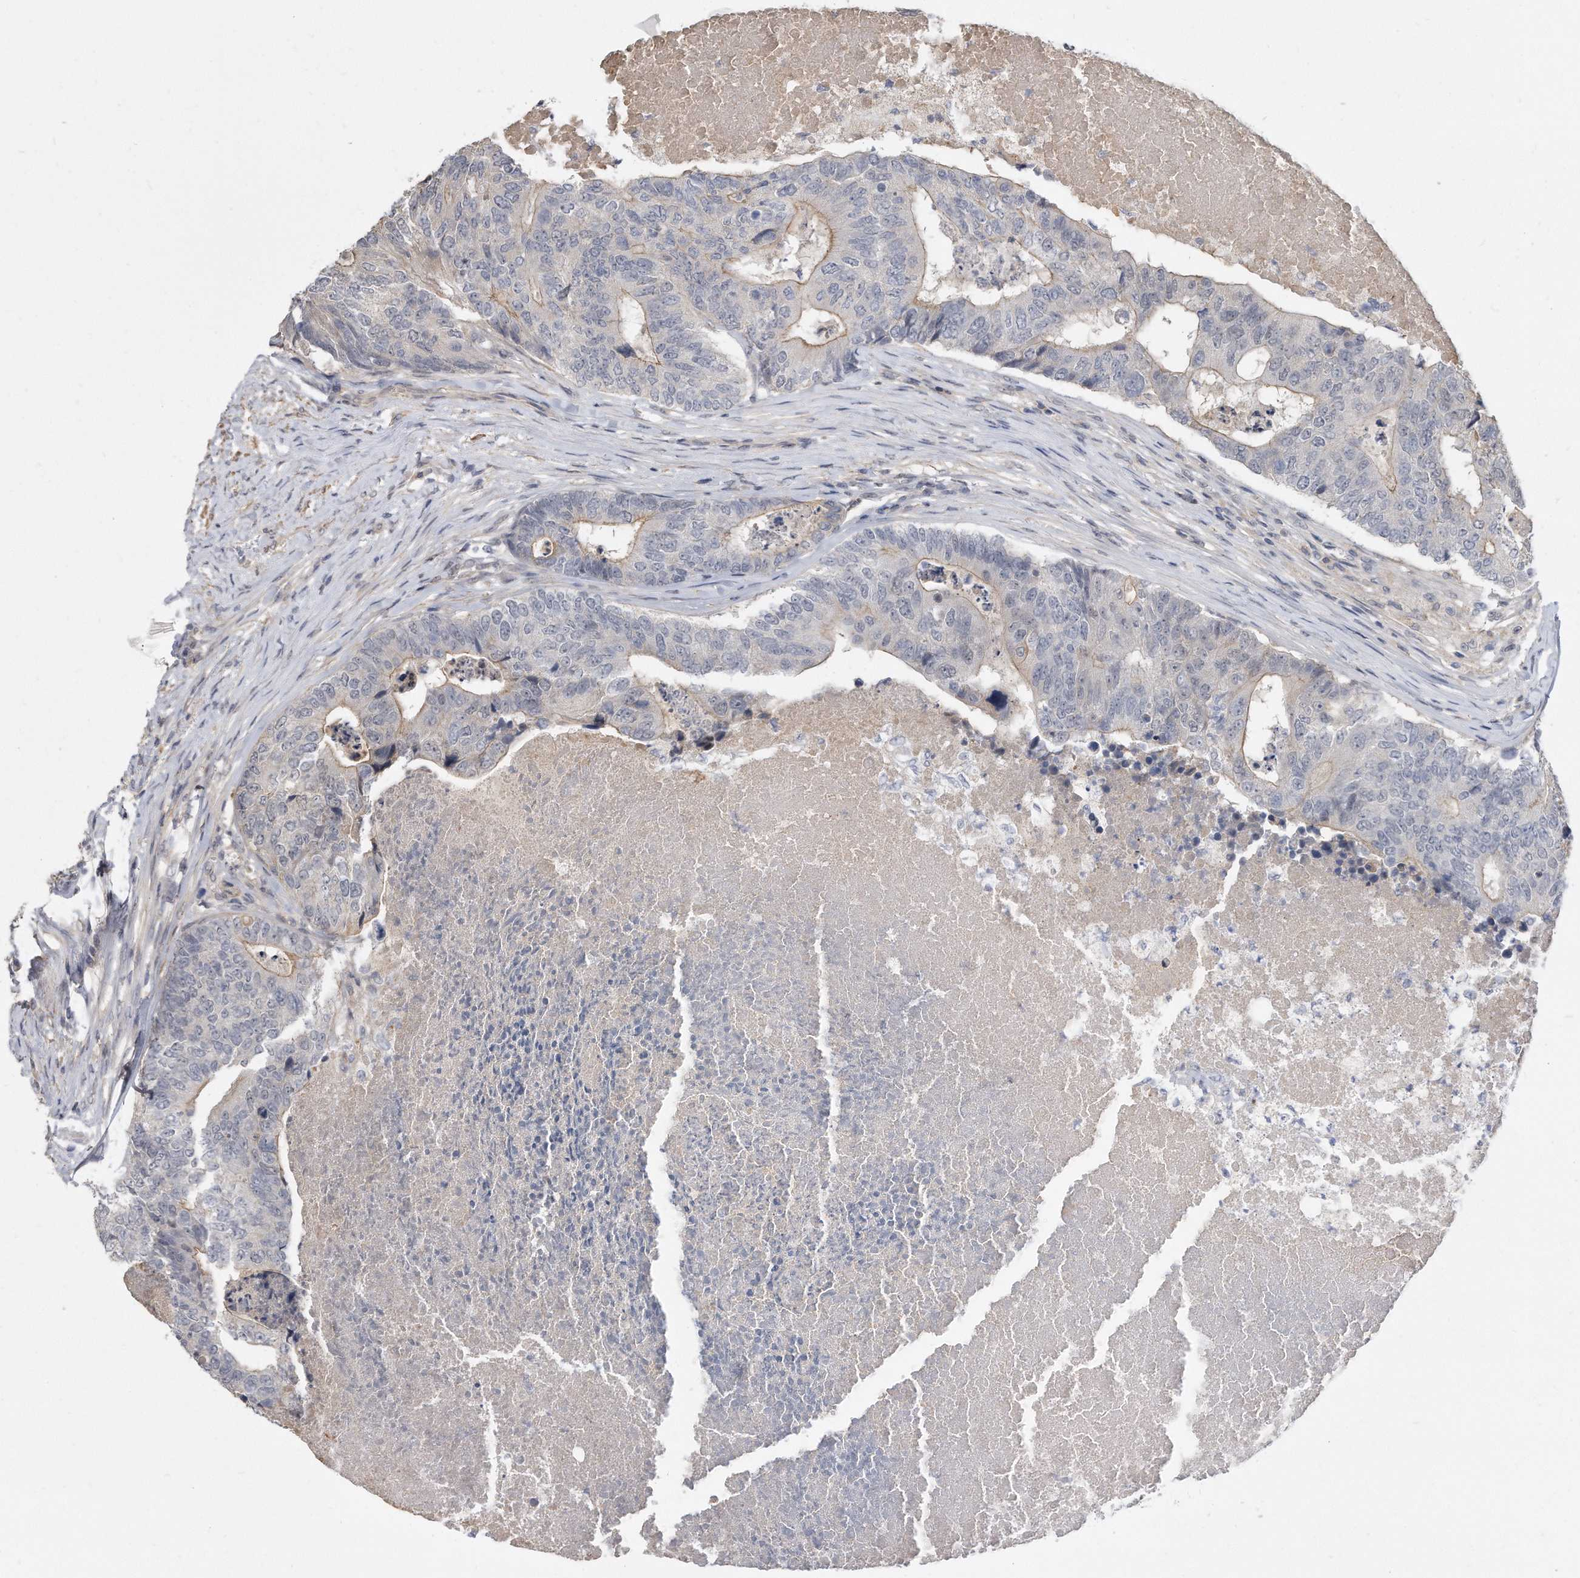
{"staining": {"intensity": "weak", "quantity": "25%-75%", "location": "cytoplasmic/membranous"}, "tissue": "colorectal cancer", "cell_type": "Tumor cells", "image_type": "cancer", "snomed": [{"axis": "morphology", "description": "Adenocarcinoma, NOS"}, {"axis": "topography", "description": "Colon"}], "caption": "DAB (3,3'-diaminobenzidine) immunohistochemical staining of colorectal adenocarcinoma displays weak cytoplasmic/membranous protein staining in about 25%-75% of tumor cells. The protein is shown in brown color, while the nuclei are stained blue.", "gene": "TCP1", "patient": {"sex": "female", "age": 67}}